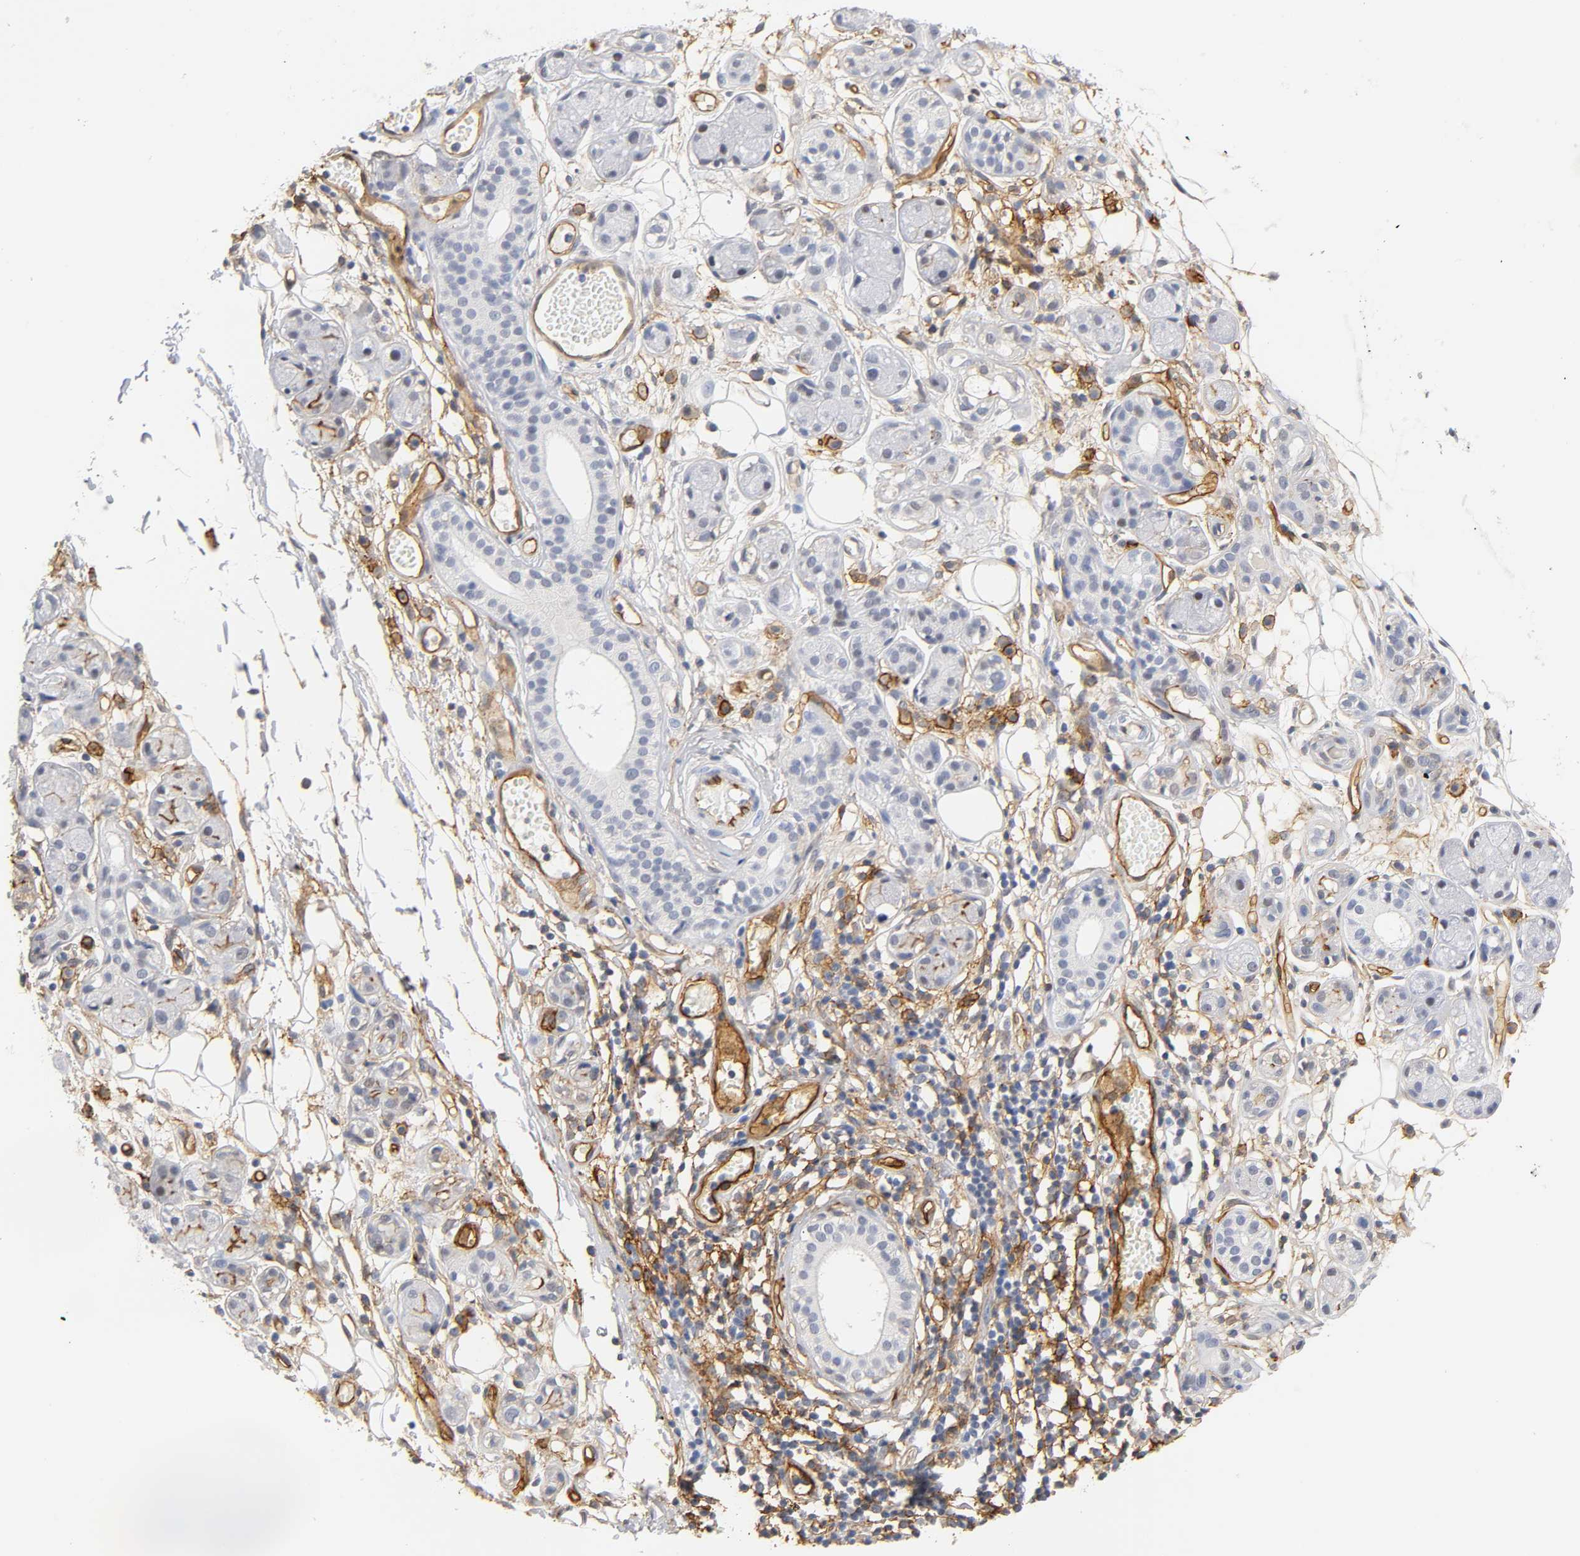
{"staining": {"intensity": "negative", "quantity": "none", "location": "none"}, "tissue": "adipose tissue", "cell_type": "Adipocytes", "image_type": "normal", "snomed": [{"axis": "morphology", "description": "Normal tissue, NOS"}, {"axis": "morphology", "description": "Inflammation, NOS"}, {"axis": "topography", "description": "Vascular tissue"}, {"axis": "topography", "description": "Salivary gland"}], "caption": "High power microscopy micrograph of an immunohistochemistry (IHC) image of benign adipose tissue, revealing no significant expression in adipocytes.", "gene": "ICAM1", "patient": {"sex": "female", "age": 75}}